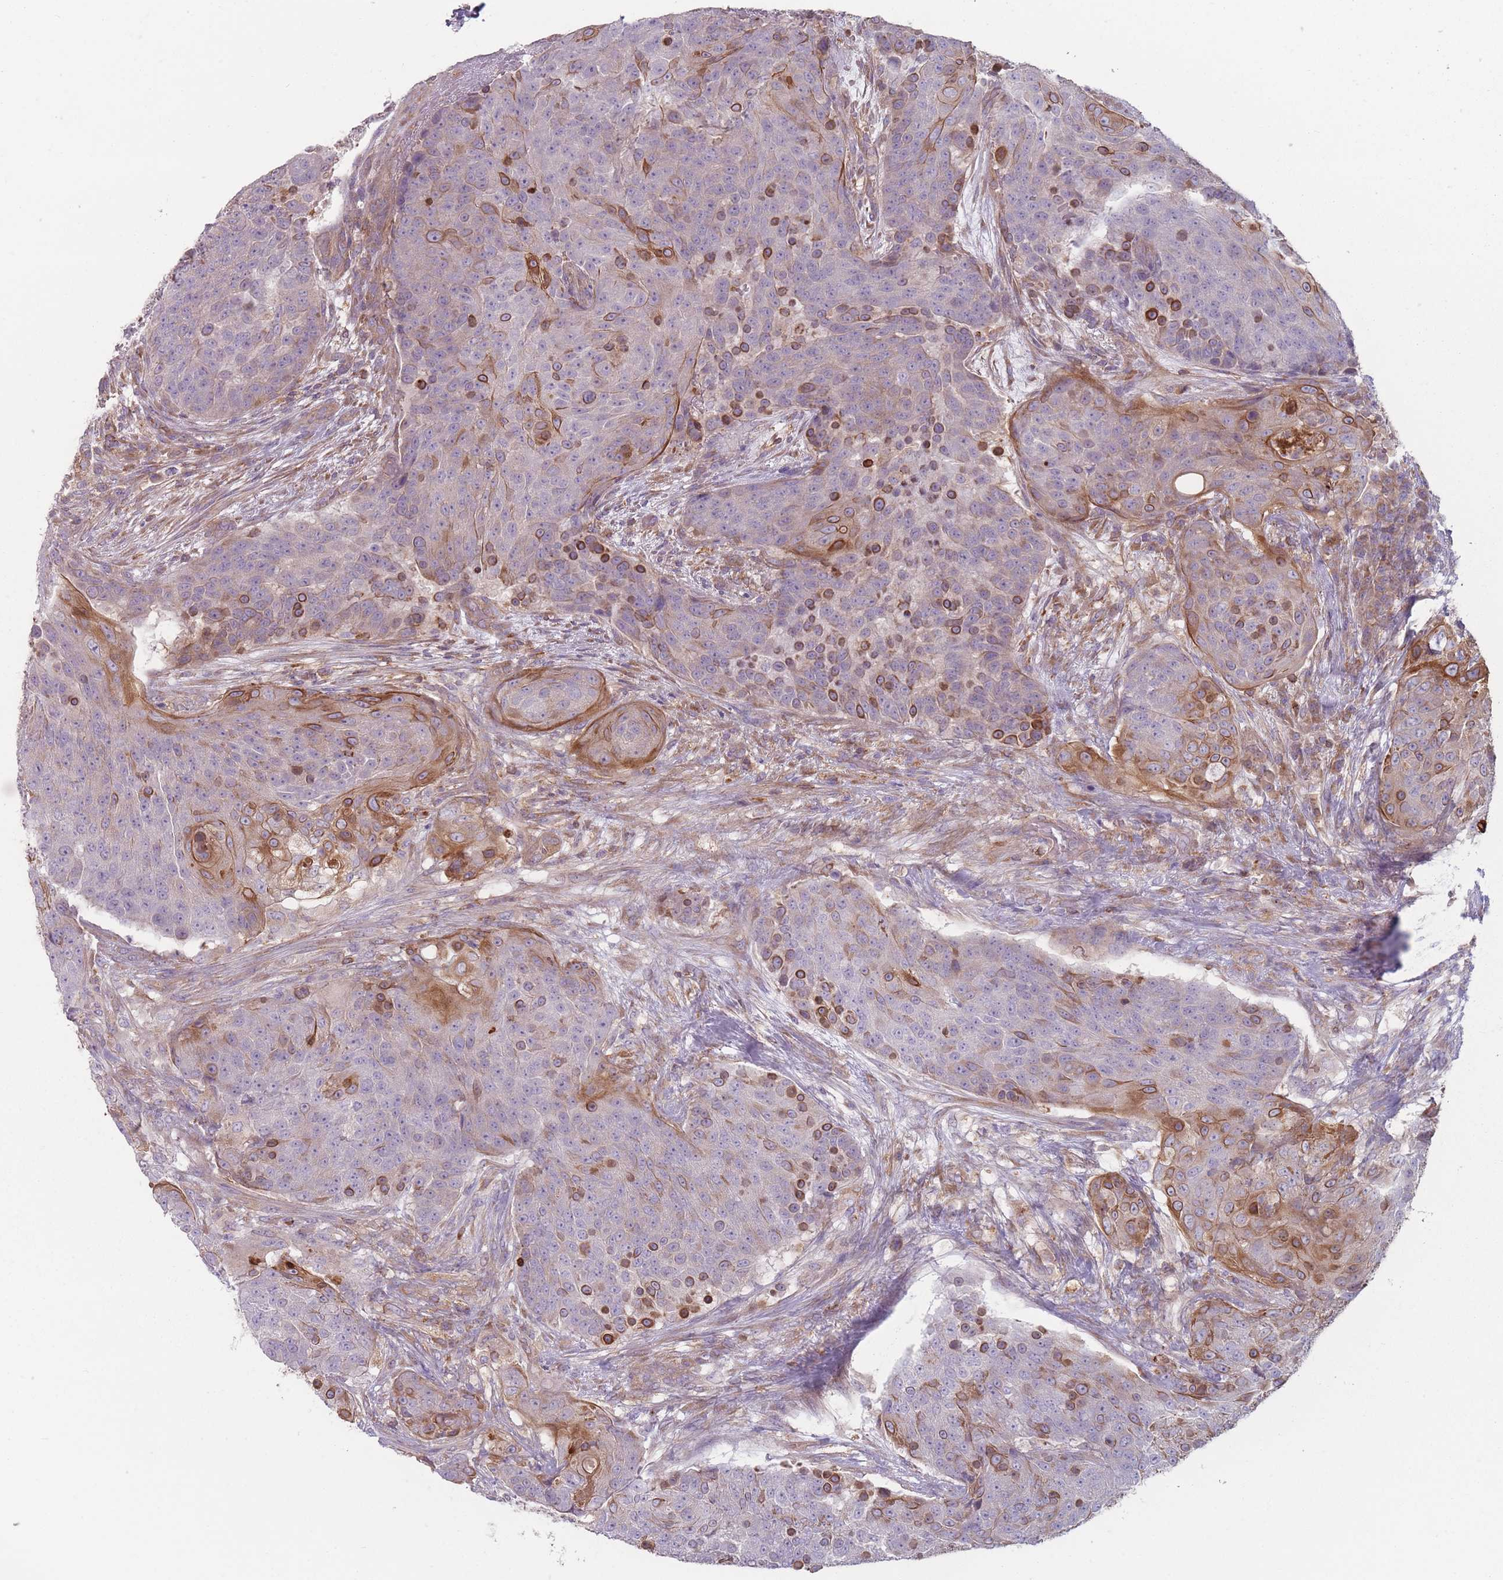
{"staining": {"intensity": "strong", "quantity": "25%-75%", "location": "cytoplasmic/membranous"}, "tissue": "urothelial cancer", "cell_type": "Tumor cells", "image_type": "cancer", "snomed": [{"axis": "morphology", "description": "Urothelial carcinoma, High grade"}, {"axis": "topography", "description": "Urinary bladder"}], "caption": "A high-resolution photomicrograph shows immunohistochemistry (IHC) staining of urothelial carcinoma (high-grade), which demonstrates strong cytoplasmic/membranous positivity in approximately 25%-75% of tumor cells.", "gene": "HSBP1L1", "patient": {"sex": "female", "age": 63}}